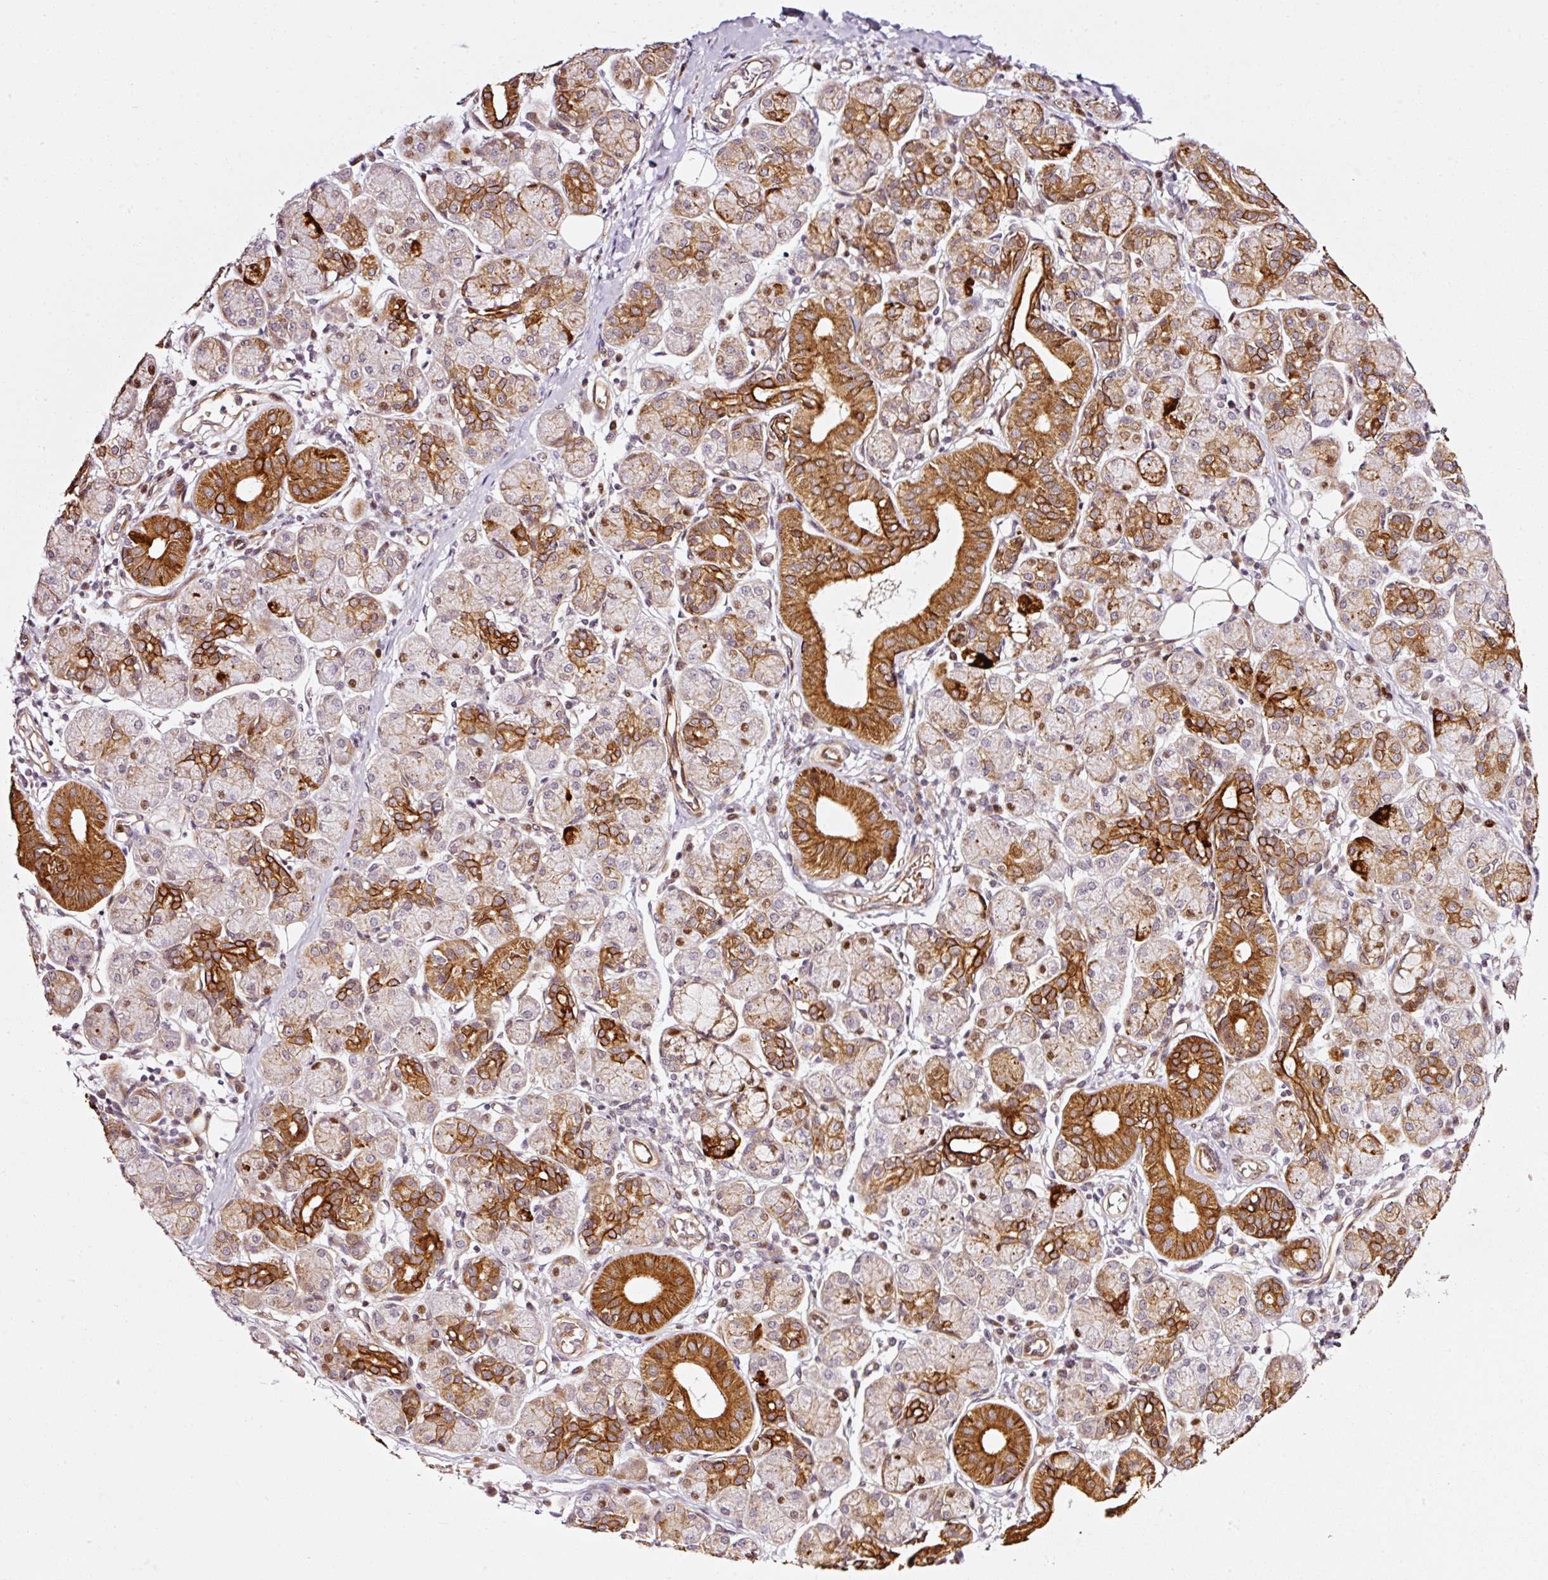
{"staining": {"intensity": "strong", "quantity": "25%-75%", "location": "cytoplasmic/membranous"}, "tissue": "salivary gland", "cell_type": "Glandular cells", "image_type": "normal", "snomed": [{"axis": "morphology", "description": "Normal tissue, NOS"}, {"axis": "morphology", "description": "Inflammation, NOS"}, {"axis": "topography", "description": "Lymph node"}, {"axis": "topography", "description": "Salivary gland"}], "caption": "Immunohistochemistry image of normal salivary gland stained for a protein (brown), which displays high levels of strong cytoplasmic/membranous staining in about 25%-75% of glandular cells.", "gene": "ANKRD20A1", "patient": {"sex": "male", "age": 3}}